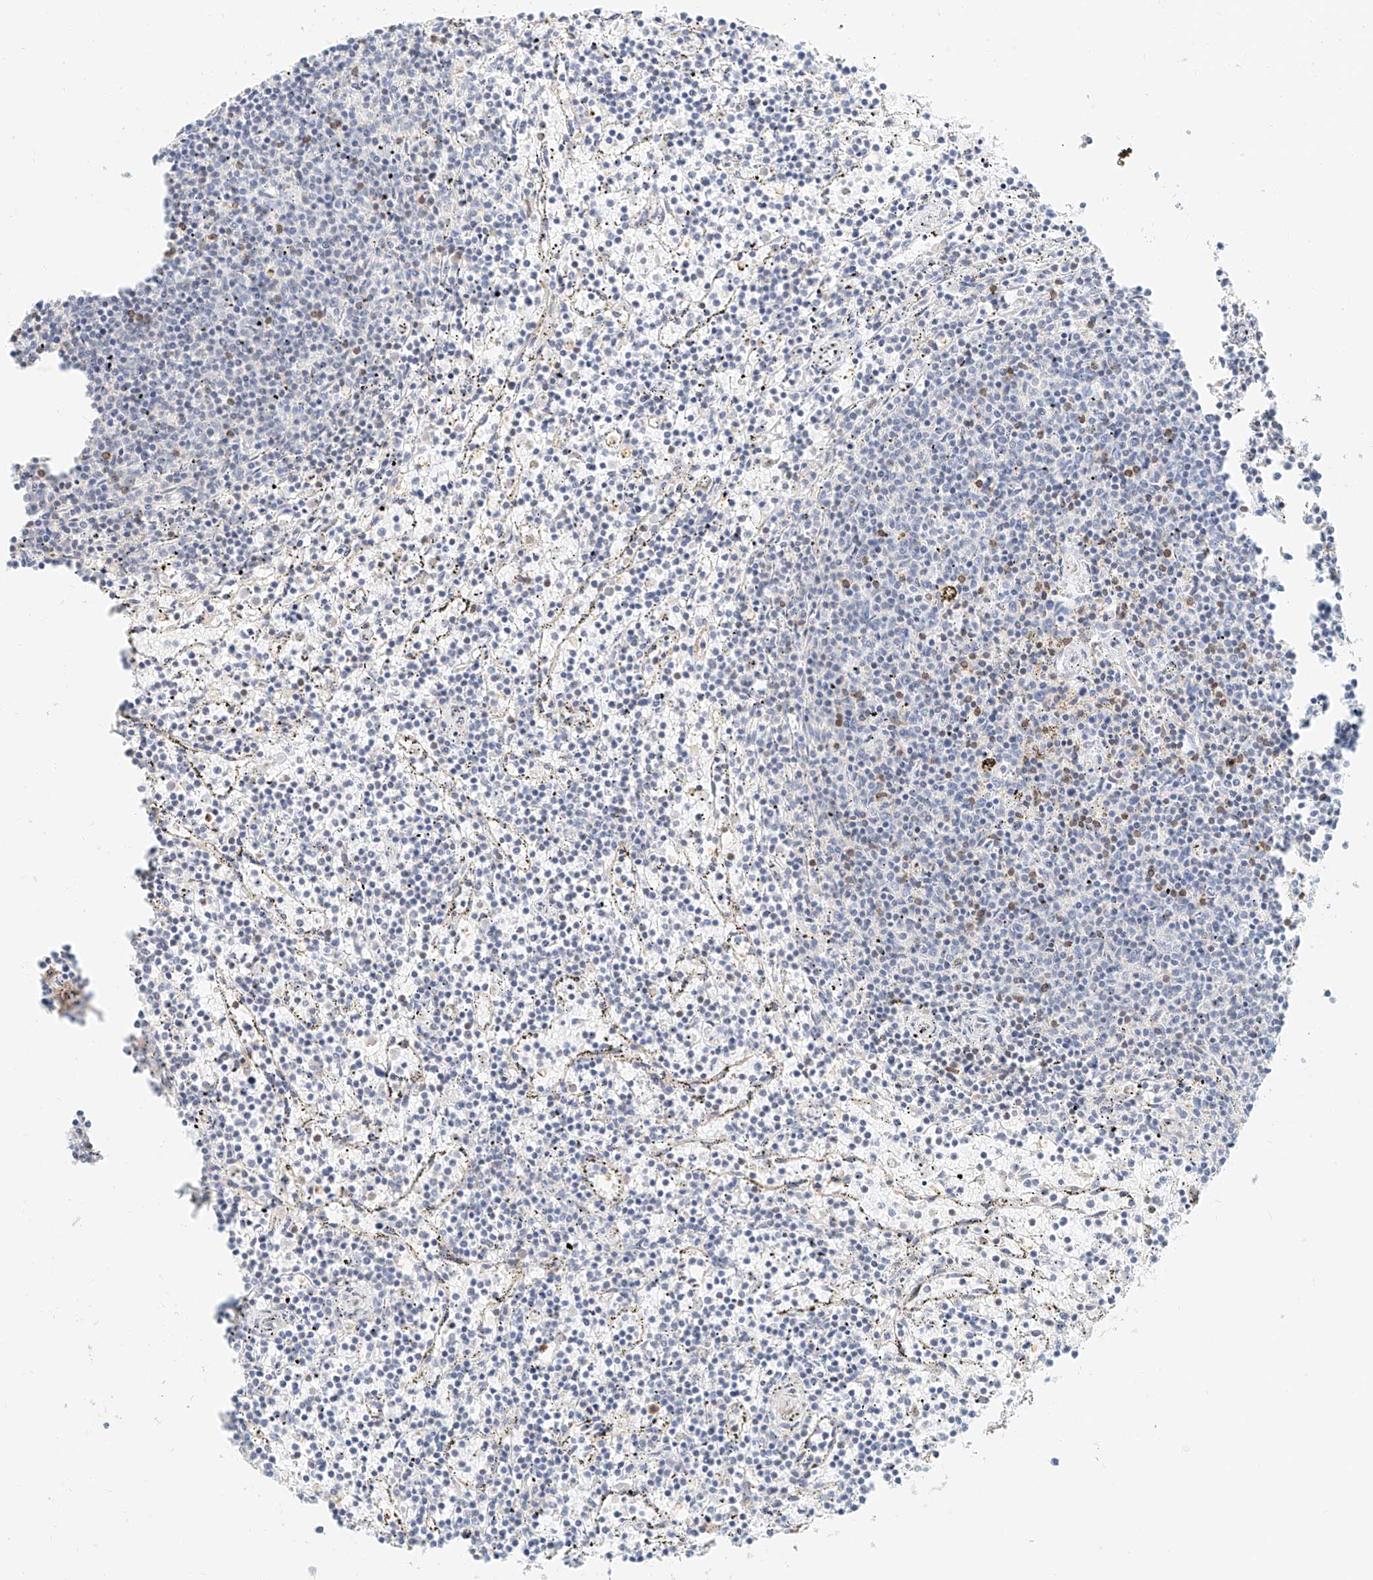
{"staining": {"intensity": "negative", "quantity": "none", "location": "none"}, "tissue": "lymphoma", "cell_type": "Tumor cells", "image_type": "cancer", "snomed": [{"axis": "morphology", "description": "Malignant lymphoma, non-Hodgkin's type, Low grade"}, {"axis": "topography", "description": "Spleen"}], "caption": "There is no significant positivity in tumor cells of lymphoma.", "gene": "DHRS7", "patient": {"sex": "female", "age": 50}}